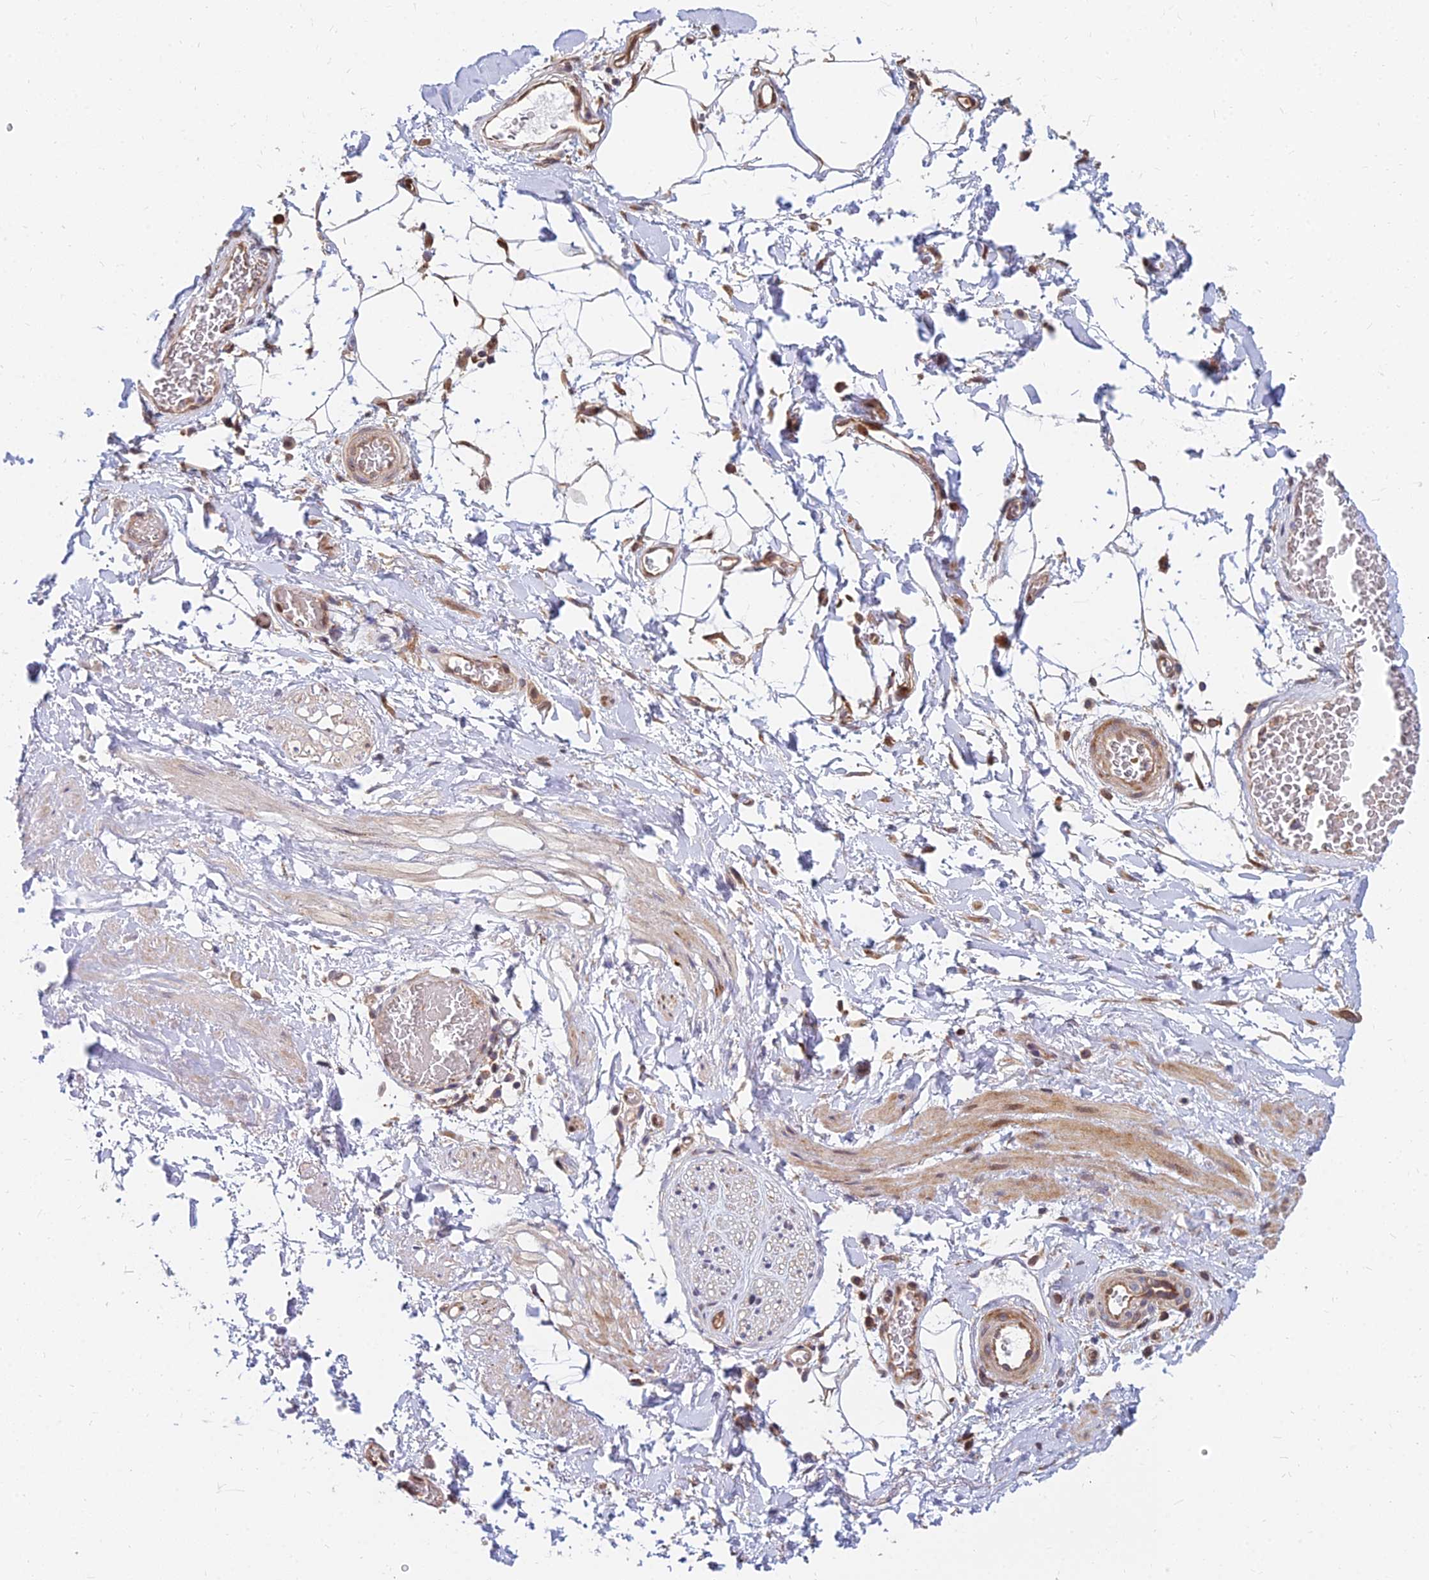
{"staining": {"intensity": "moderate", "quantity": ">75%", "location": "cytoplasmic/membranous"}, "tissue": "adipose tissue", "cell_type": "Adipocytes", "image_type": "normal", "snomed": [{"axis": "morphology", "description": "Normal tissue, NOS"}, {"axis": "morphology", "description": "Adenocarcinoma, NOS"}, {"axis": "topography", "description": "Rectum"}, {"axis": "topography", "description": "Vagina"}, {"axis": "topography", "description": "Peripheral nerve tissue"}], "caption": "Immunohistochemical staining of benign human adipose tissue demonstrates medium levels of moderate cytoplasmic/membranous staining in about >75% of adipocytes.", "gene": "CCT6A", "patient": {"sex": "female", "age": 71}}